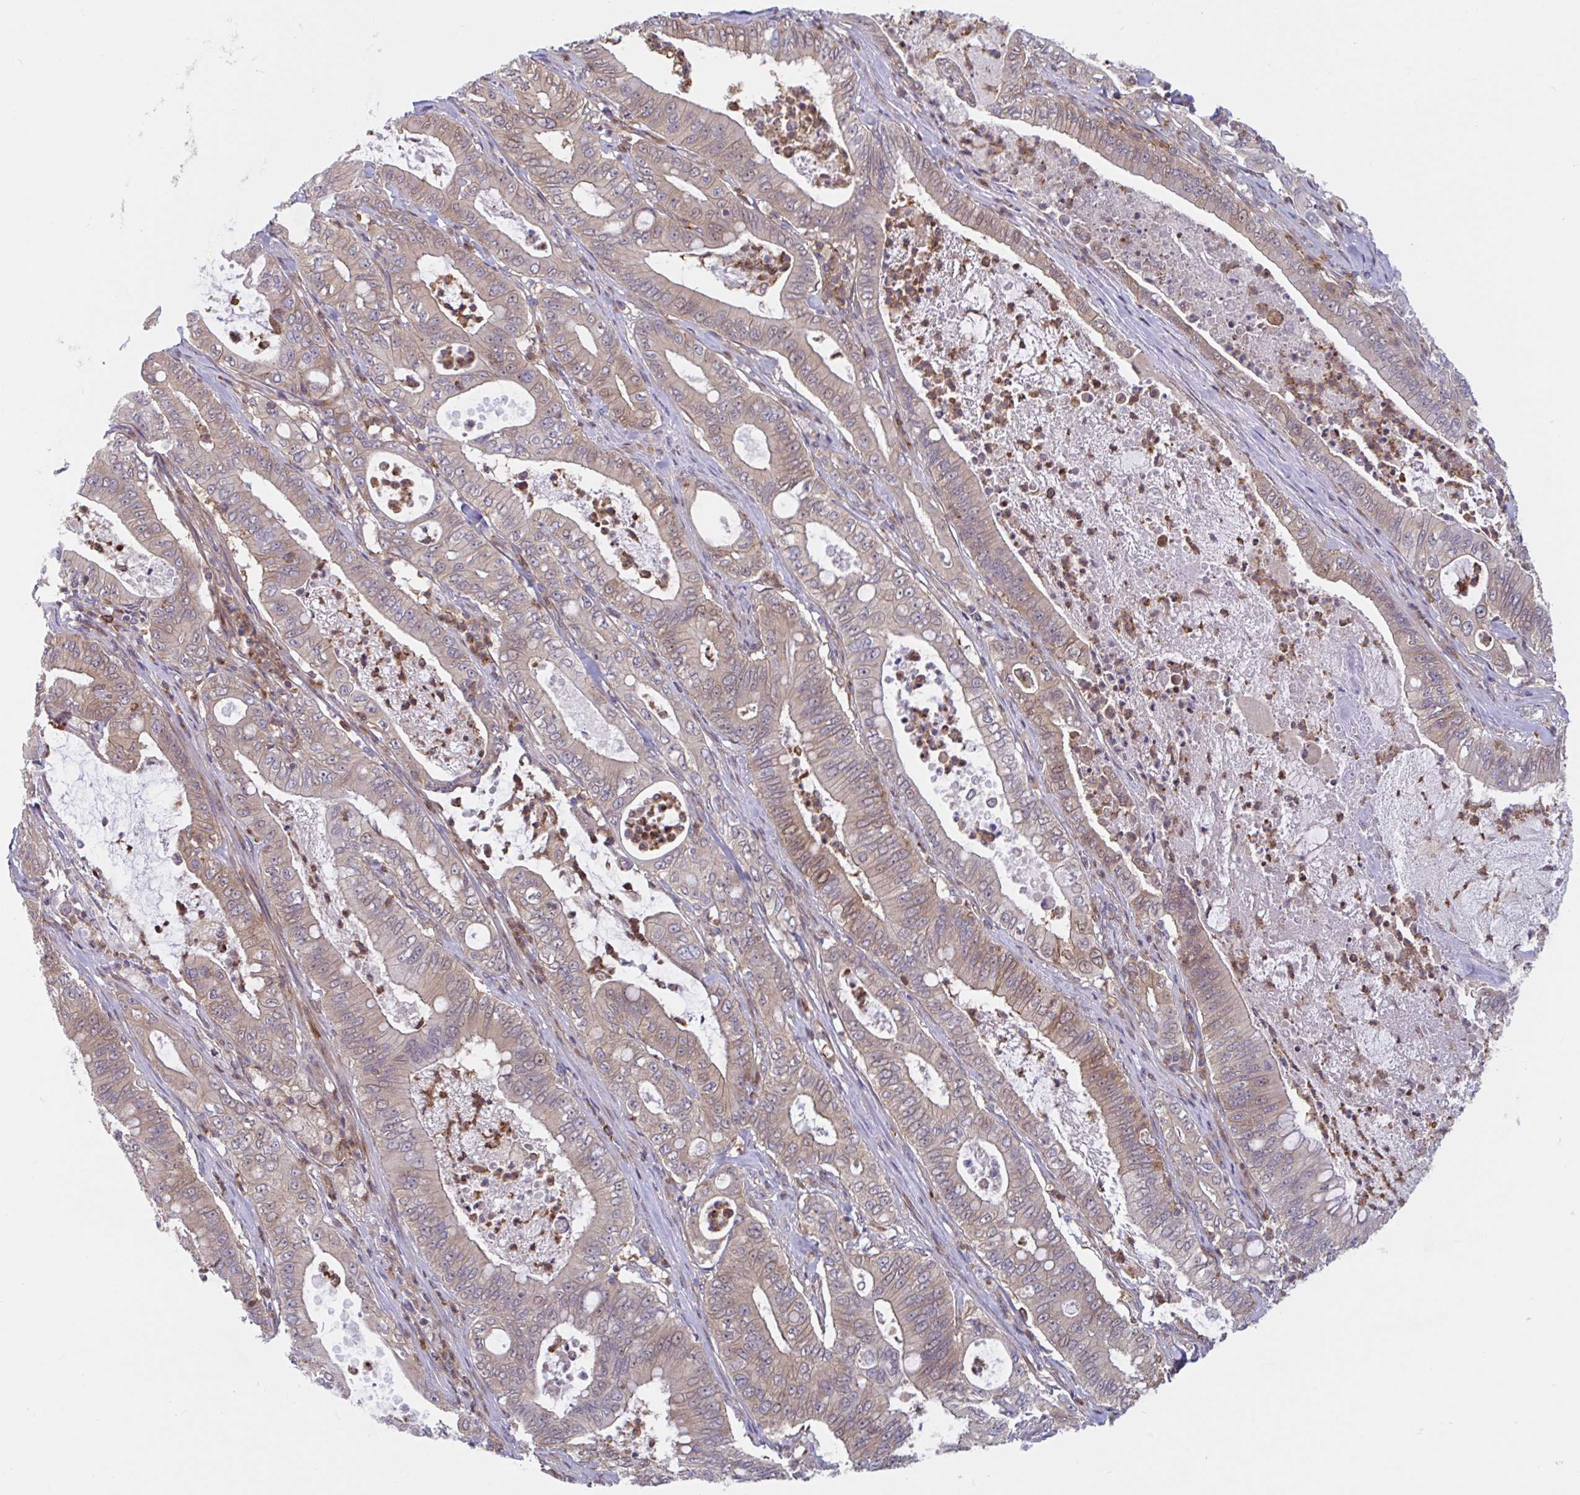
{"staining": {"intensity": "moderate", "quantity": "25%-75%", "location": "cytoplasmic/membranous,nuclear"}, "tissue": "pancreatic cancer", "cell_type": "Tumor cells", "image_type": "cancer", "snomed": [{"axis": "morphology", "description": "Adenocarcinoma, NOS"}, {"axis": "topography", "description": "Pancreas"}], "caption": "Immunohistochemical staining of pancreatic adenocarcinoma reveals moderate cytoplasmic/membranous and nuclear protein positivity in approximately 25%-75% of tumor cells.", "gene": "LMNTD2", "patient": {"sex": "male", "age": 71}}